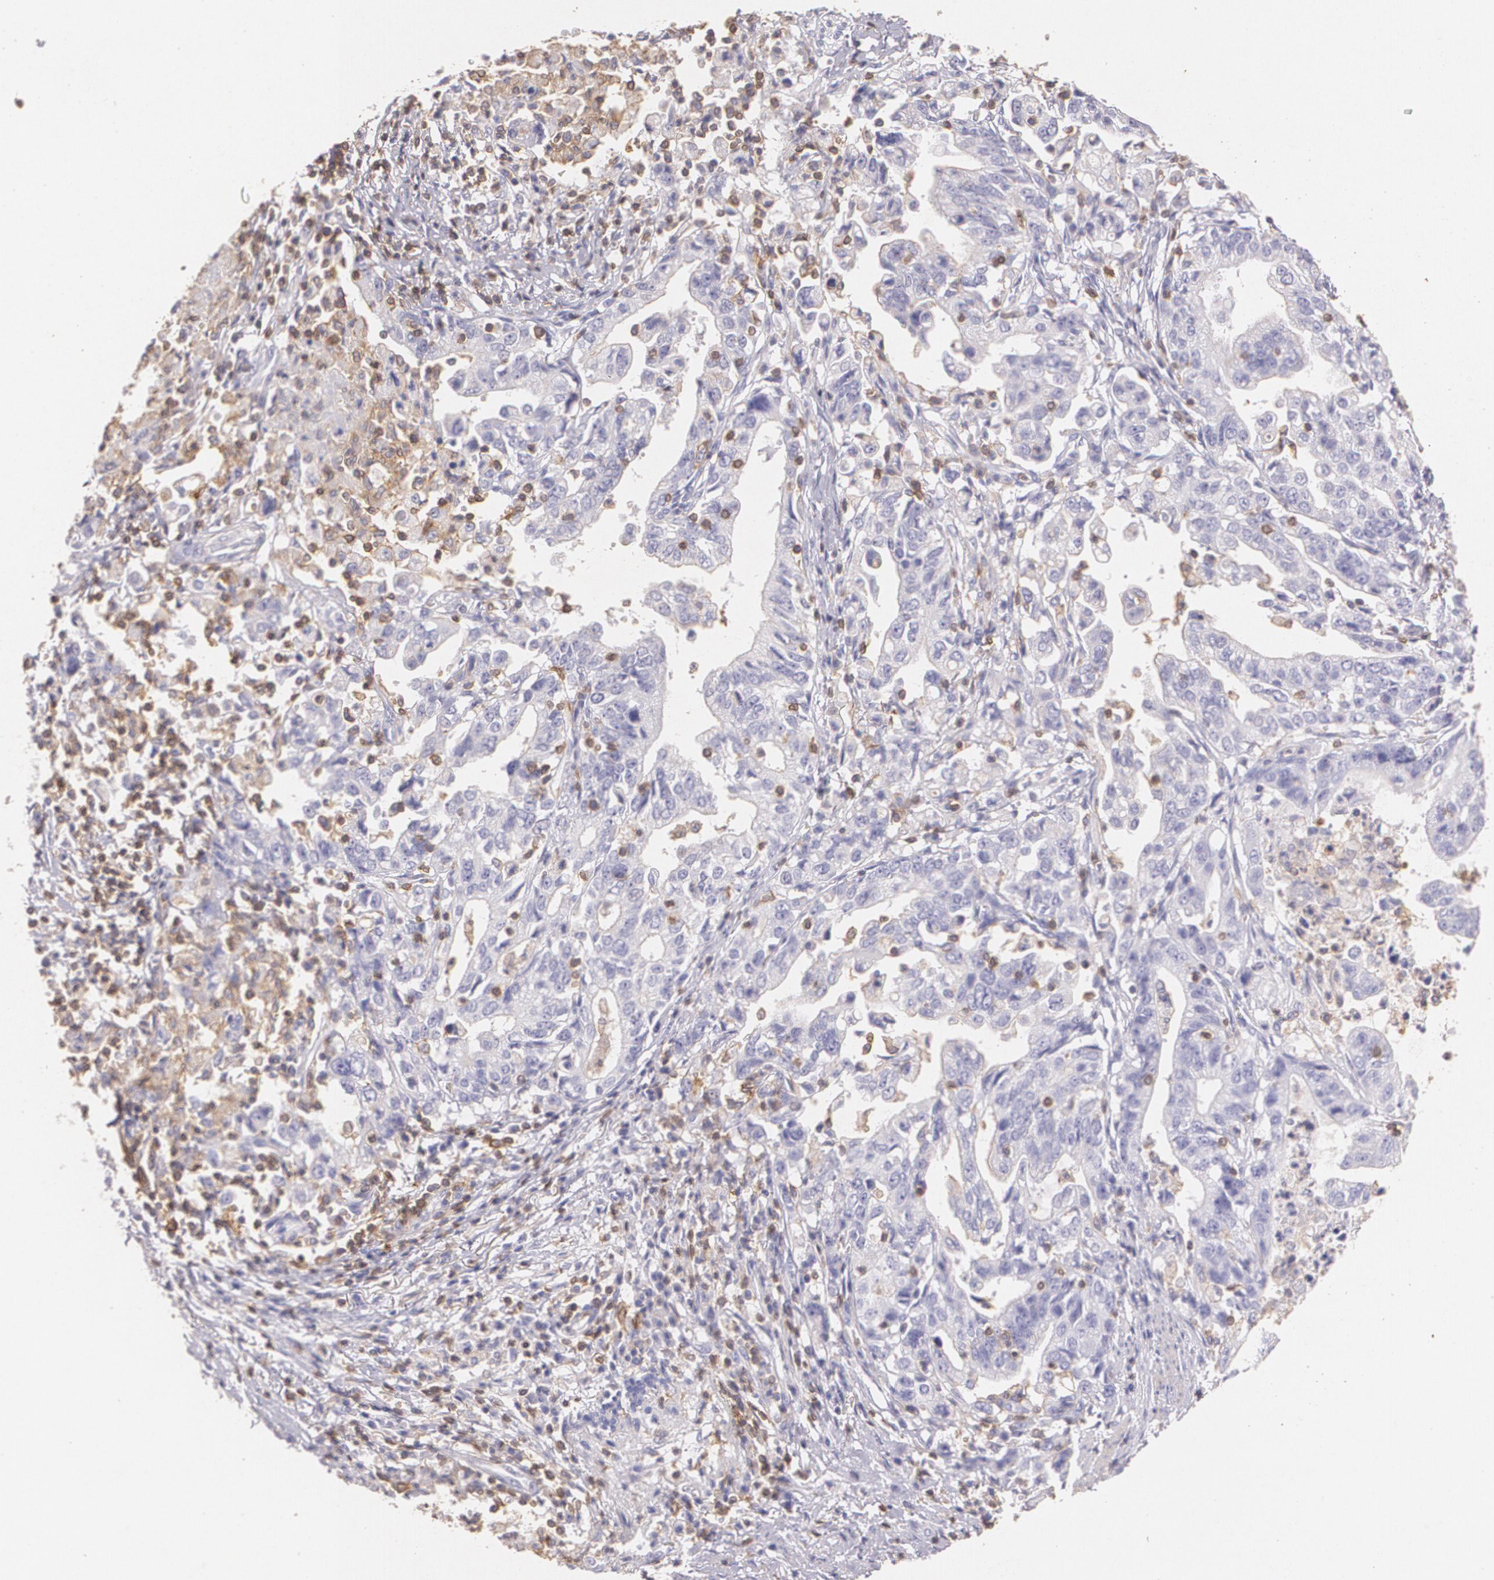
{"staining": {"intensity": "negative", "quantity": "none", "location": "none"}, "tissue": "stomach cancer", "cell_type": "Tumor cells", "image_type": "cancer", "snomed": [{"axis": "morphology", "description": "Adenocarcinoma, NOS"}, {"axis": "topography", "description": "Stomach, upper"}], "caption": "IHC micrograph of stomach adenocarcinoma stained for a protein (brown), which reveals no expression in tumor cells.", "gene": "TGFBR1", "patient": {"sex": "female", "age": 50}}